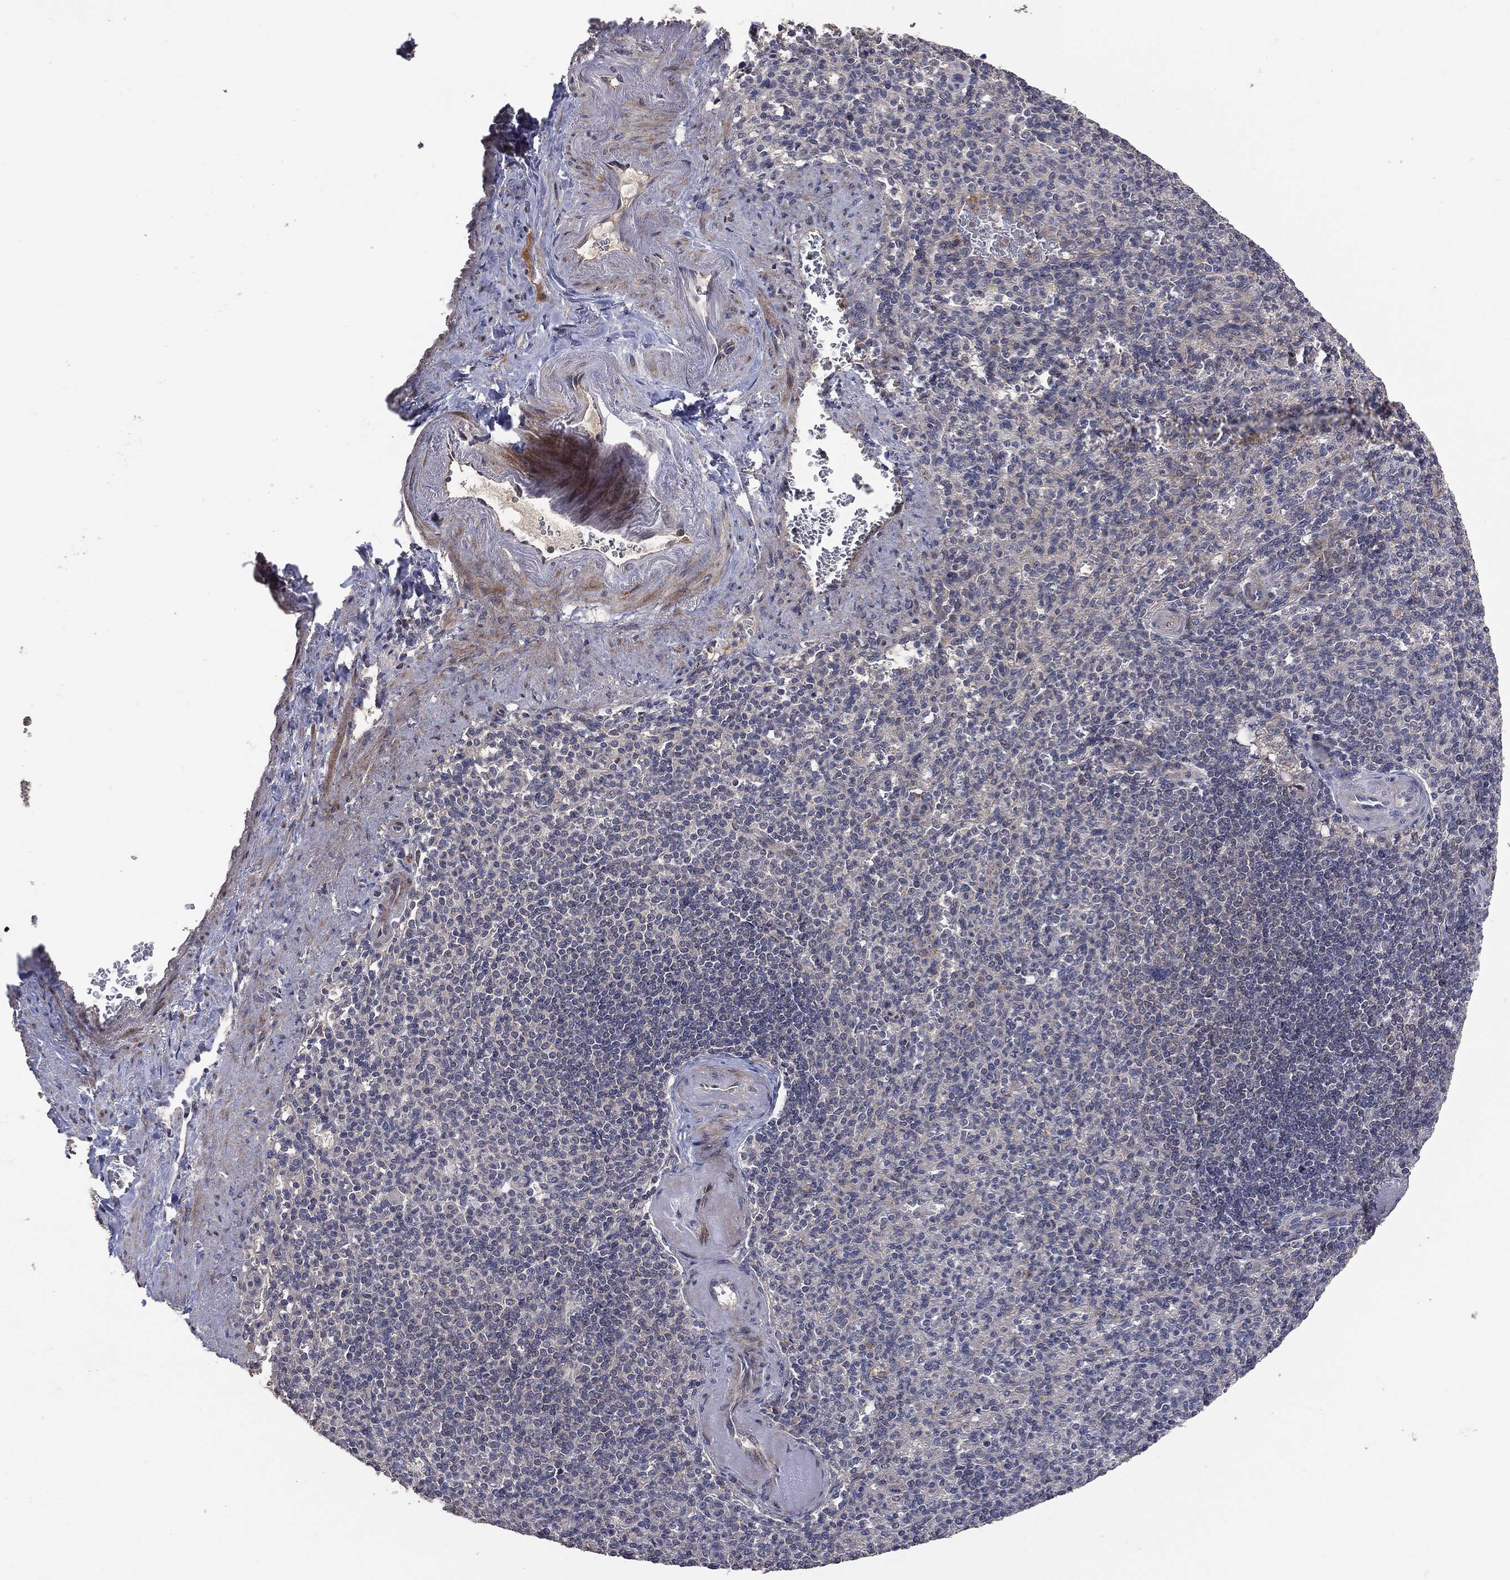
{"staining": {"intensity": "negative", "quantity": "none", "location": "none"}, "tissue": "spleen", "cell_type": "Cells in red pulp", "image_type": "normal", "snomed": [{"axis": "morphology", "description": "Normal tissue, NOS"}, {"axis": "topography", "description": "Spleen"}], "caption": "This image is of benign spleen stained with immunohistochemistry to label a protein in brown with the nuclei are counter-stained blue. There is no positivity in cells in red pulp.", "gene": "MTOR", "patient": {"sex": "female", "age": 74}}